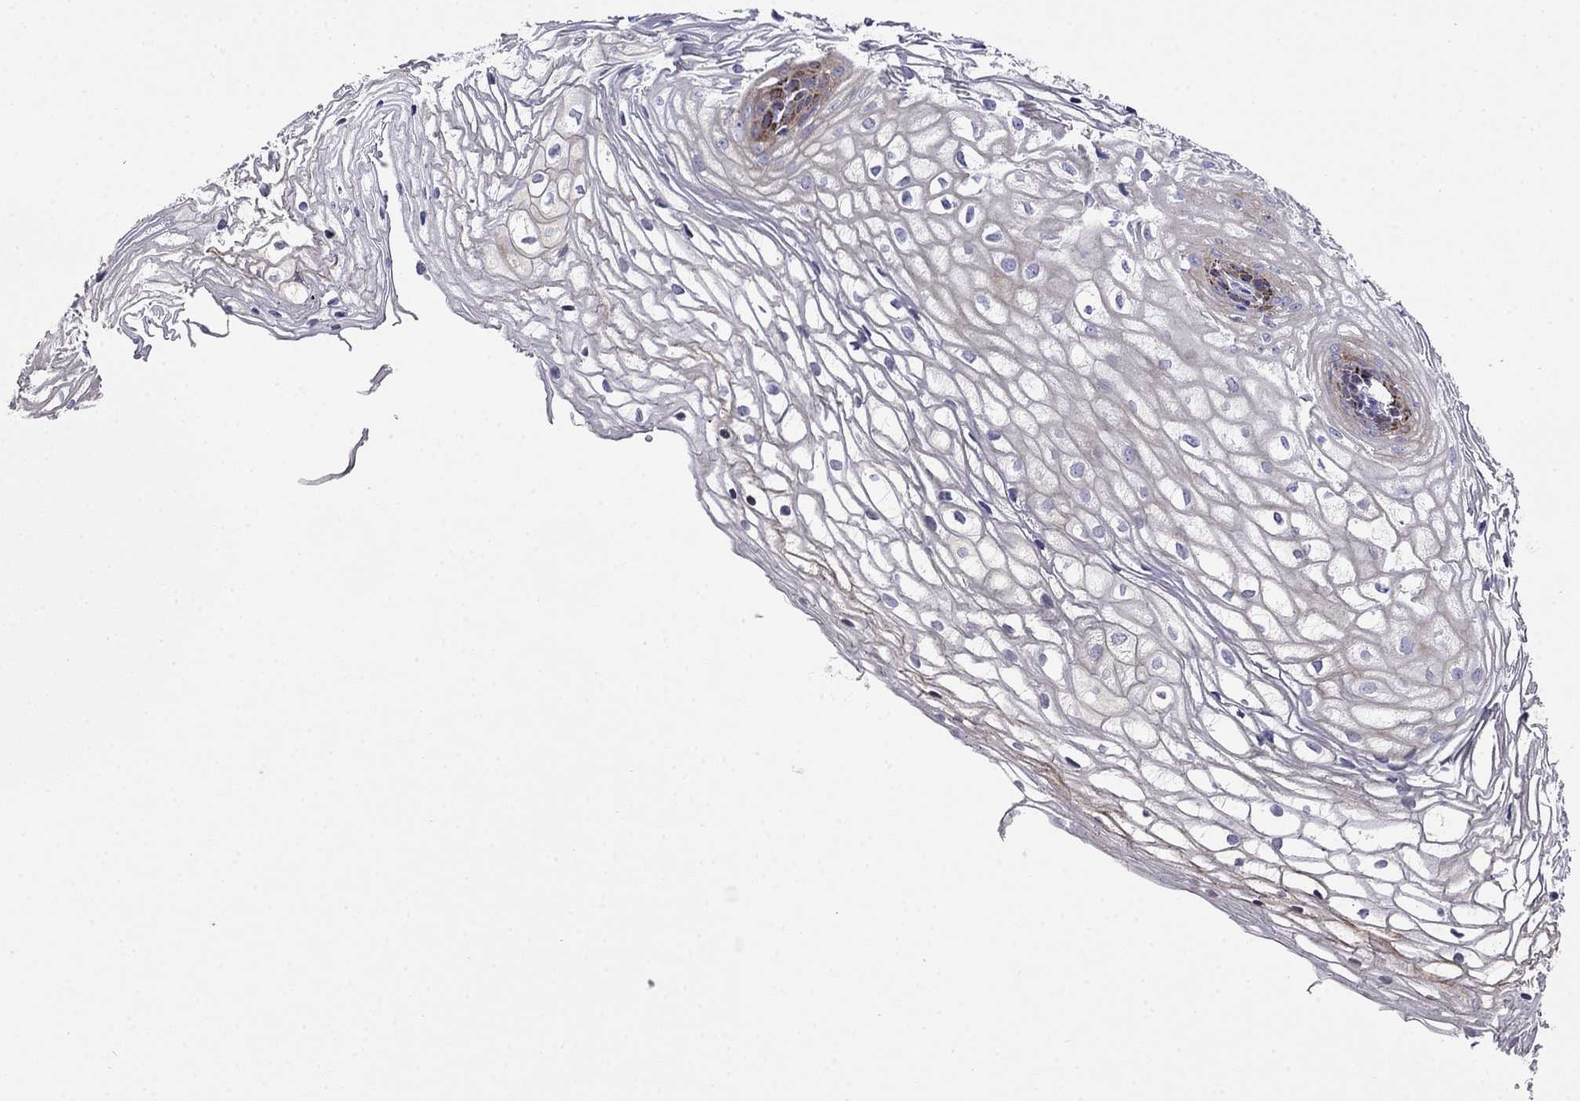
{"staining": {"intensity": "weak", "quantity": "25%-75%", "location": "cytoplasmic/membranous"}, "tissue": "vagina", "cell_type": "Squamous epithelial cells", "image_type": "normal", "snomed": [{"axis": "morphology", "description": "Normal tissue, NOS"}, {"axis": "topography", "description": "Vagina"}], "caption": "Protein staining reveals weak cytoplasmic/membranous staining in about 25%-75% of squamous epithelial cells in normal vagina. The staining was performed using DAB (3,3'-diaminobenzidine) to visualize the protein expression in brown, while the nuclei were stained in blue with hematoxylin (Magnification: 20x).", "gene": "PRR18", "patient": {"sex": "female", "age": 34}}